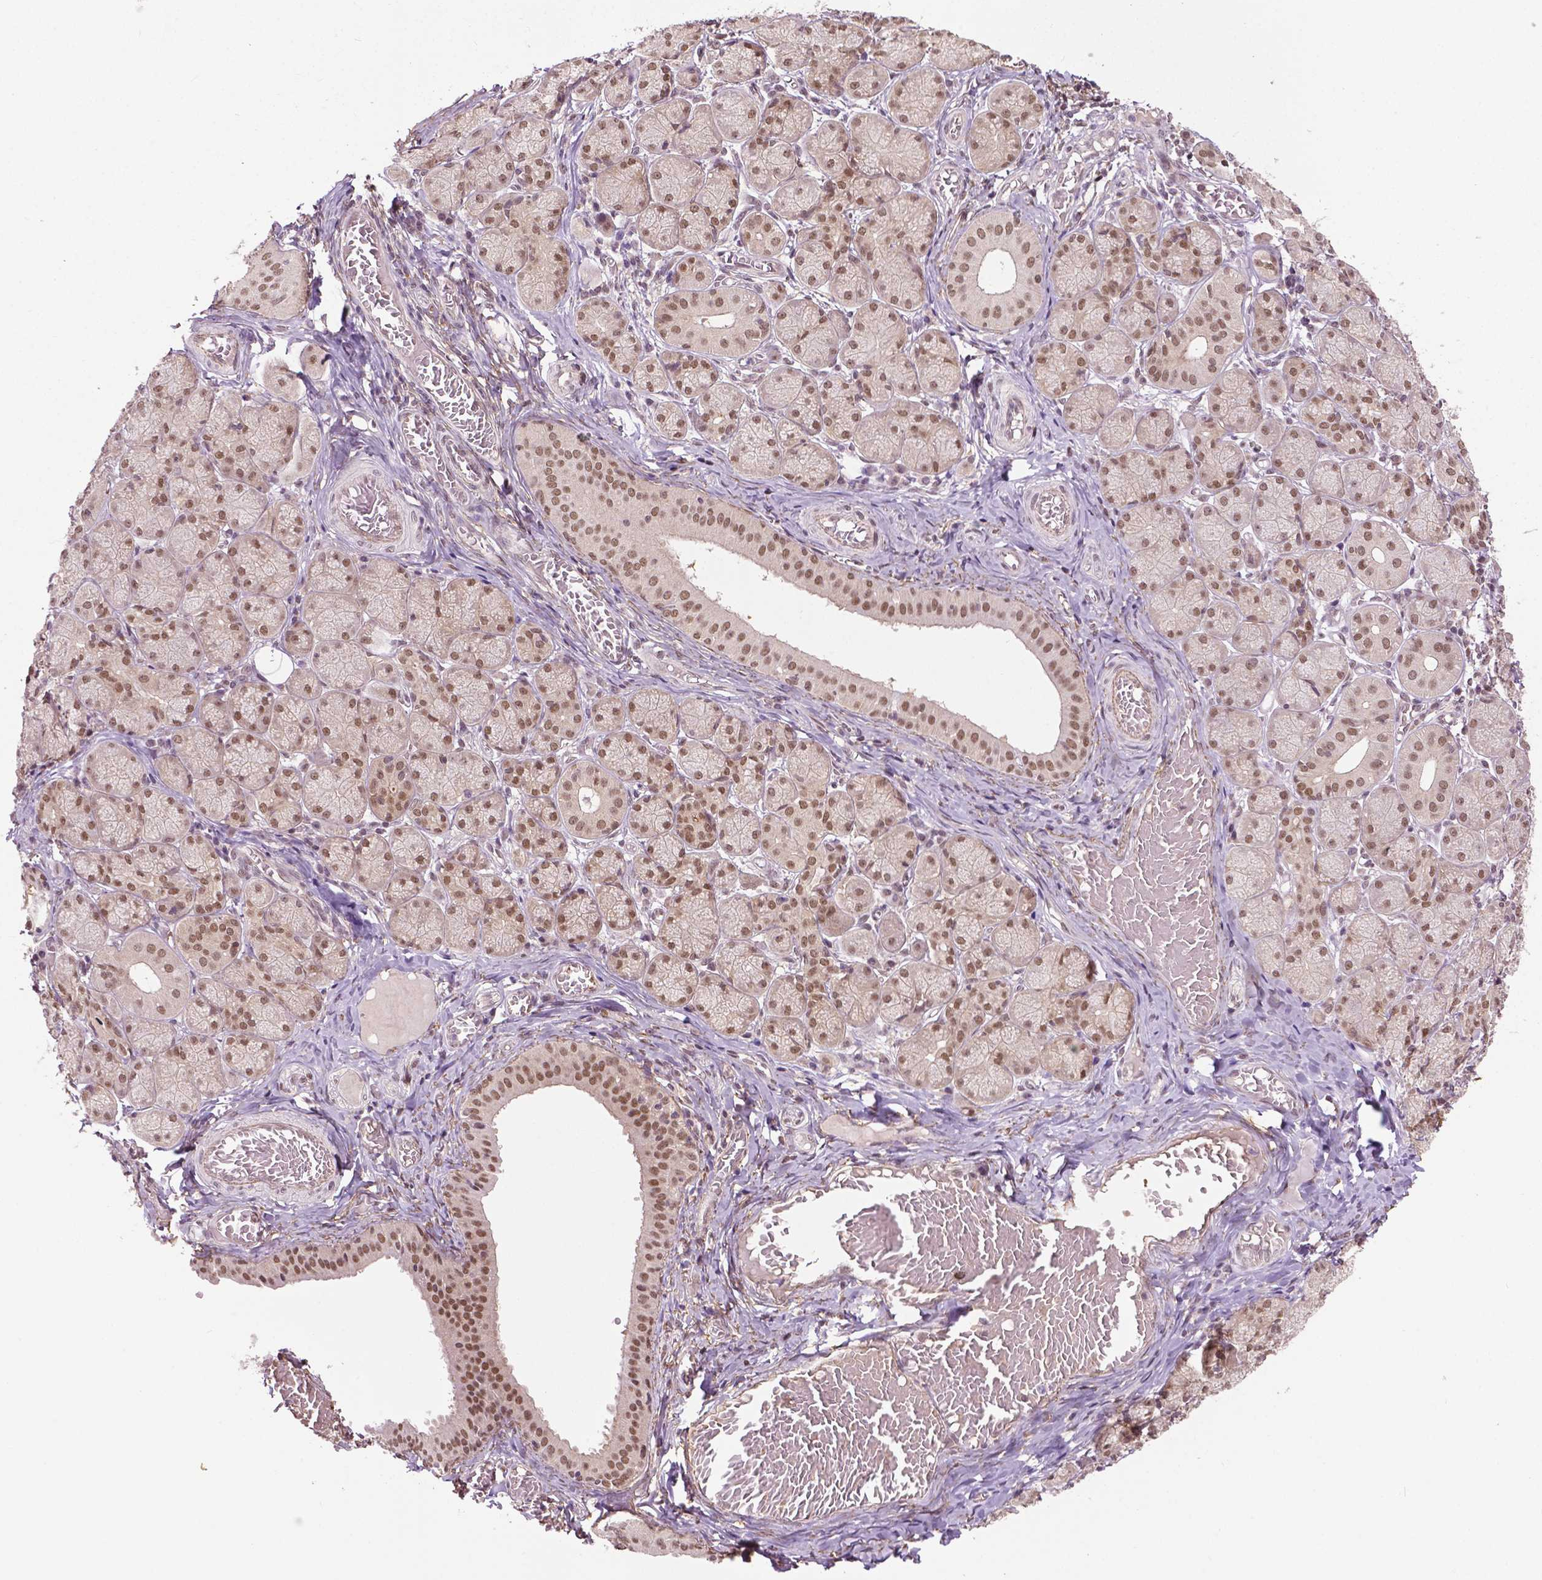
{"staining": {"intensity": "moderate", "quantity": ">75%", "location": "nuclear"}, "tissue": "salivary gland", "cell_type": "Glandular cells", "image_type": "normal", "snomed": [{"axis": "morphology", "description": "Normal tissue, NOS"}, {"axis": "topography", "description": "Salivary gland"}, {"axis": "topography", "description": "Peripheral nerve tissue"}], "caption": "IHC histopathology image of benign salivary gland: human salivary gland stained using immunohistochemistry reveals medium levels of moderate protein expression localized specifically in the nuclear of glandular cells, appearing as a nuclear brown color.", "gene": "UBQLN4", "patient": {"sex": "female", "age": 24}}